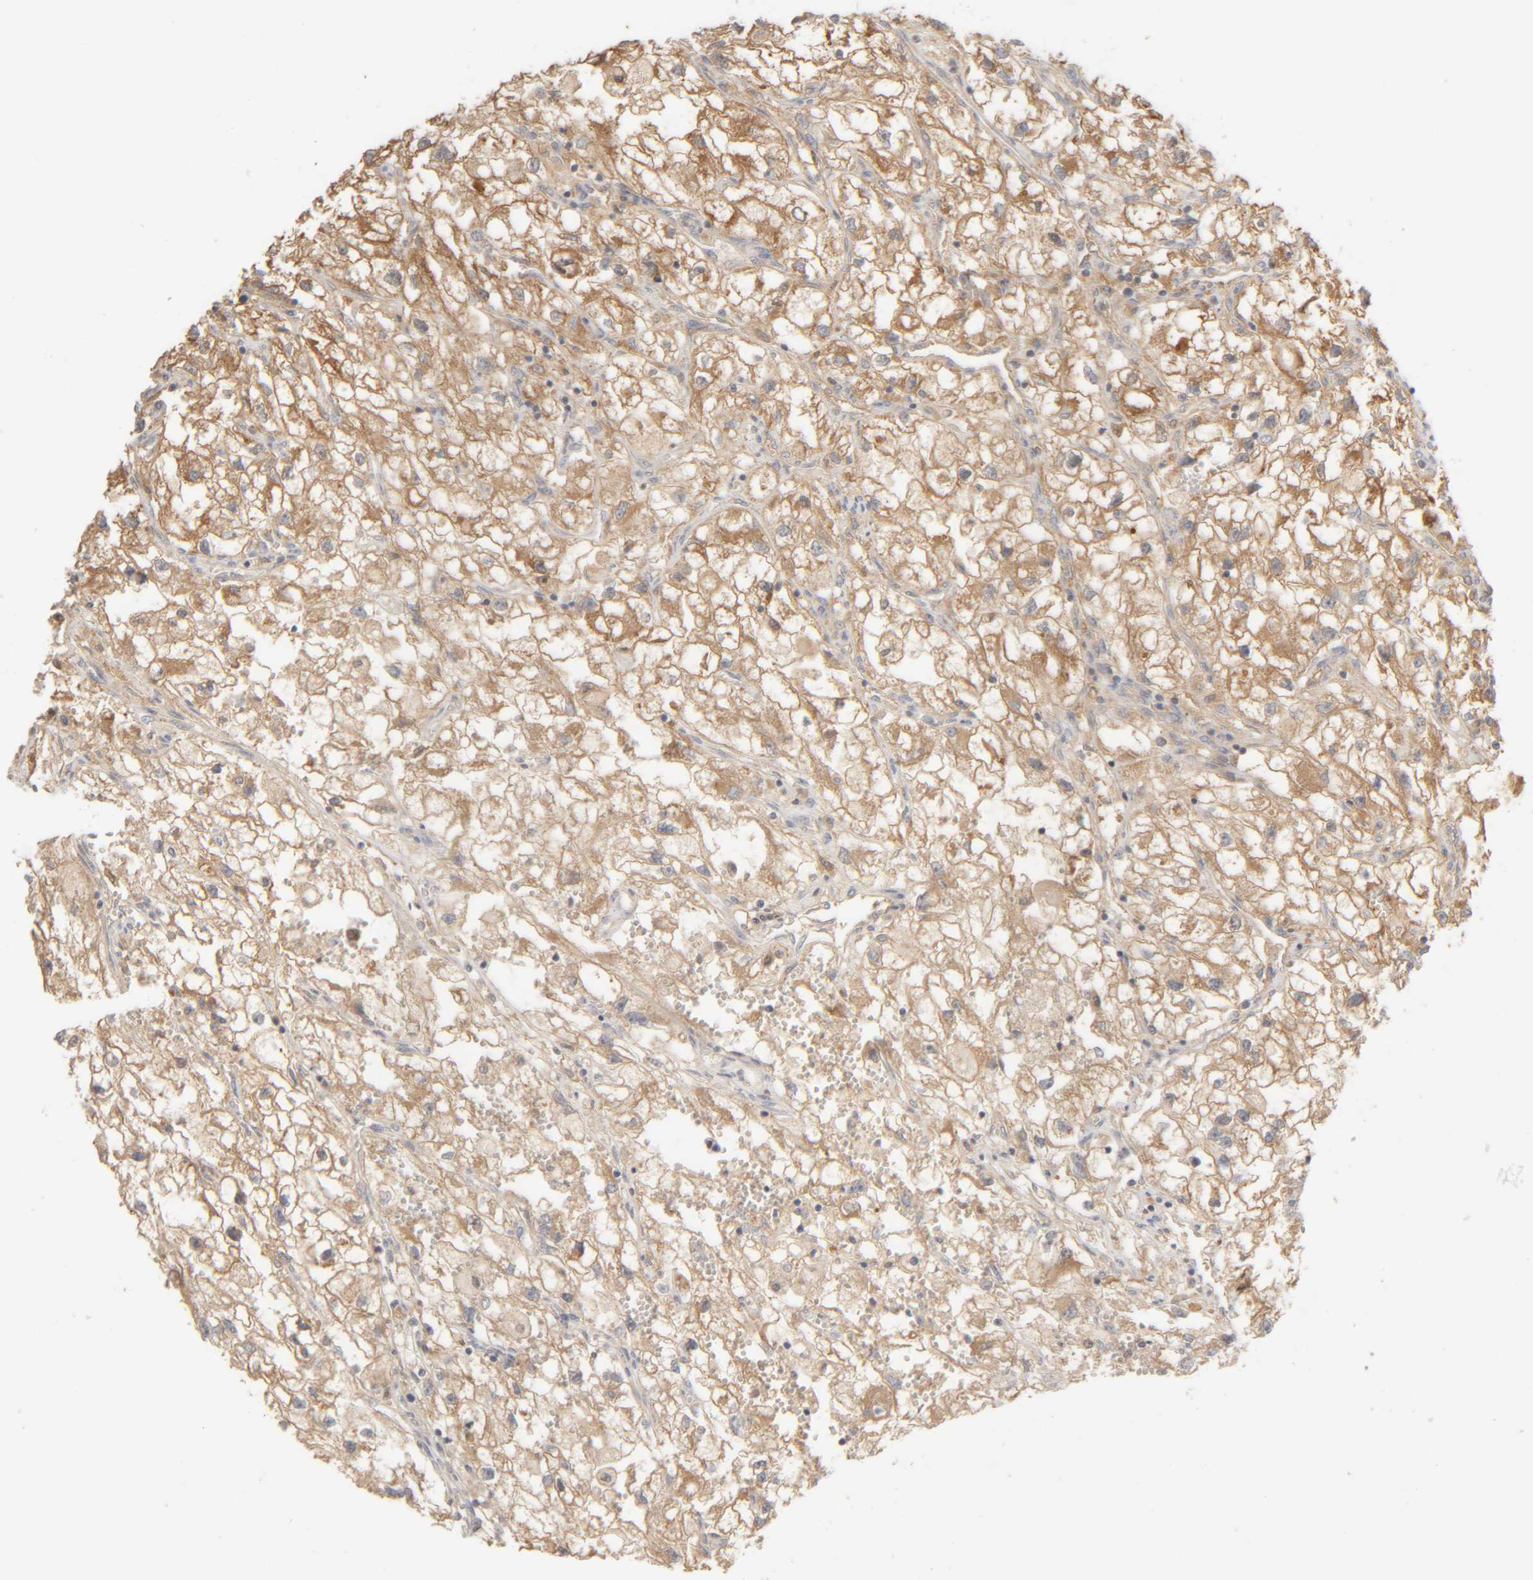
{"staining": {"intensity": "moderate", "quantity": ">75%", "location": "cytoplasmic/membranous"}, "tissue": "renal cancer", "cell_type": "Tumor cells", "image_type": "cancer", "snomed": [{"axis": "morphology", "description": "Adenocarcinoma, NOS"}, {"axis": "topography", "description": "Kidney"}], "caption": "Renal cancer (adenocarcinoma) stained with a protein marker shows moderate staining in tumor cells.", "gene": "TMEM192", "patient": {"sex": "female", "age": 70}}